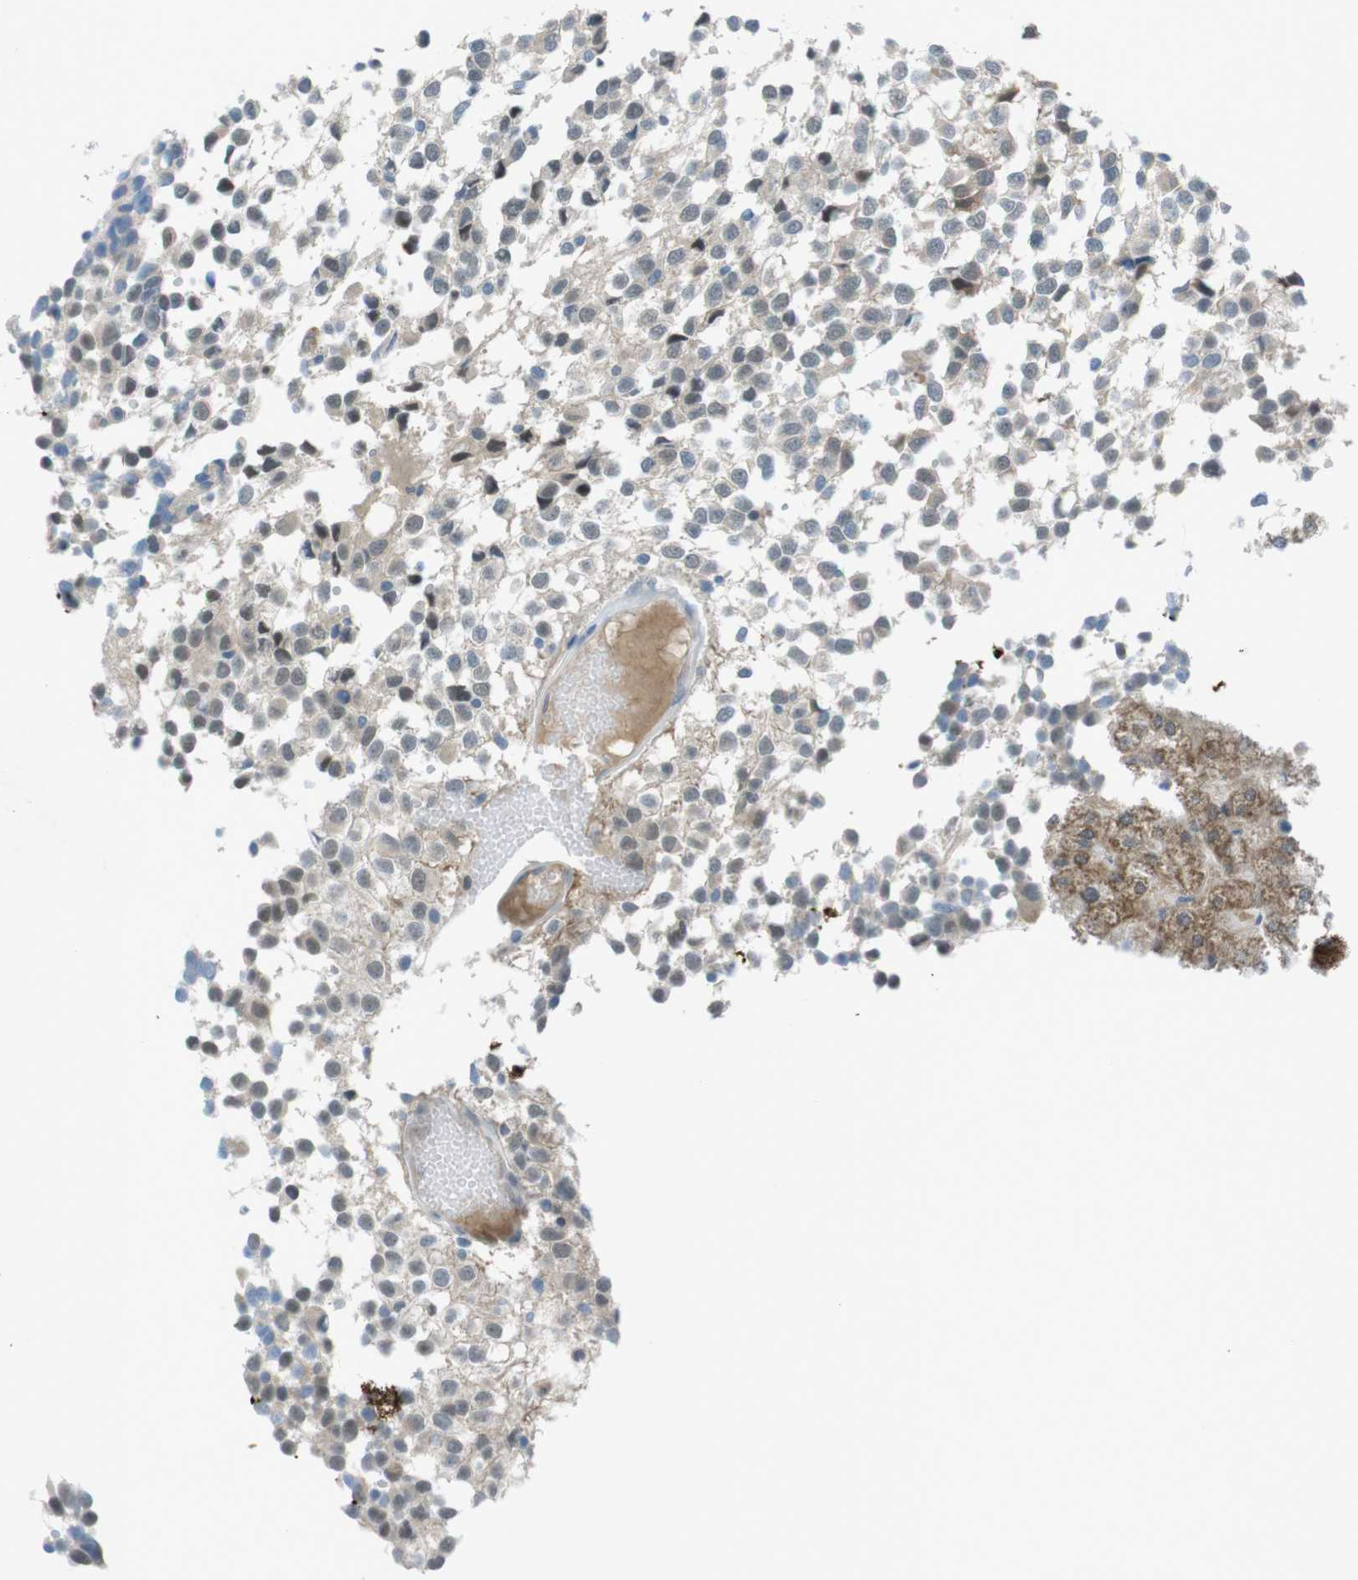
{"staining": {"intensity": "weak", "quantity": "<25%", "location": "nuclear"}, "tissue": "glioma", "cell_type": "Tumor cells", "image_type": "cancer", "snomed": [{"axis": "morphology", "description": "Glioma, malignant, High grade"}, {"axis": "topography", "description": "Brain"}], "caption": "Malignant high-grade glioma stained for a protein using immunohistochemistry (IHC) displays no positivity tumor cells.", "gene": "ZDHHC20", "patient": {"sex": "male", "age": 32}}